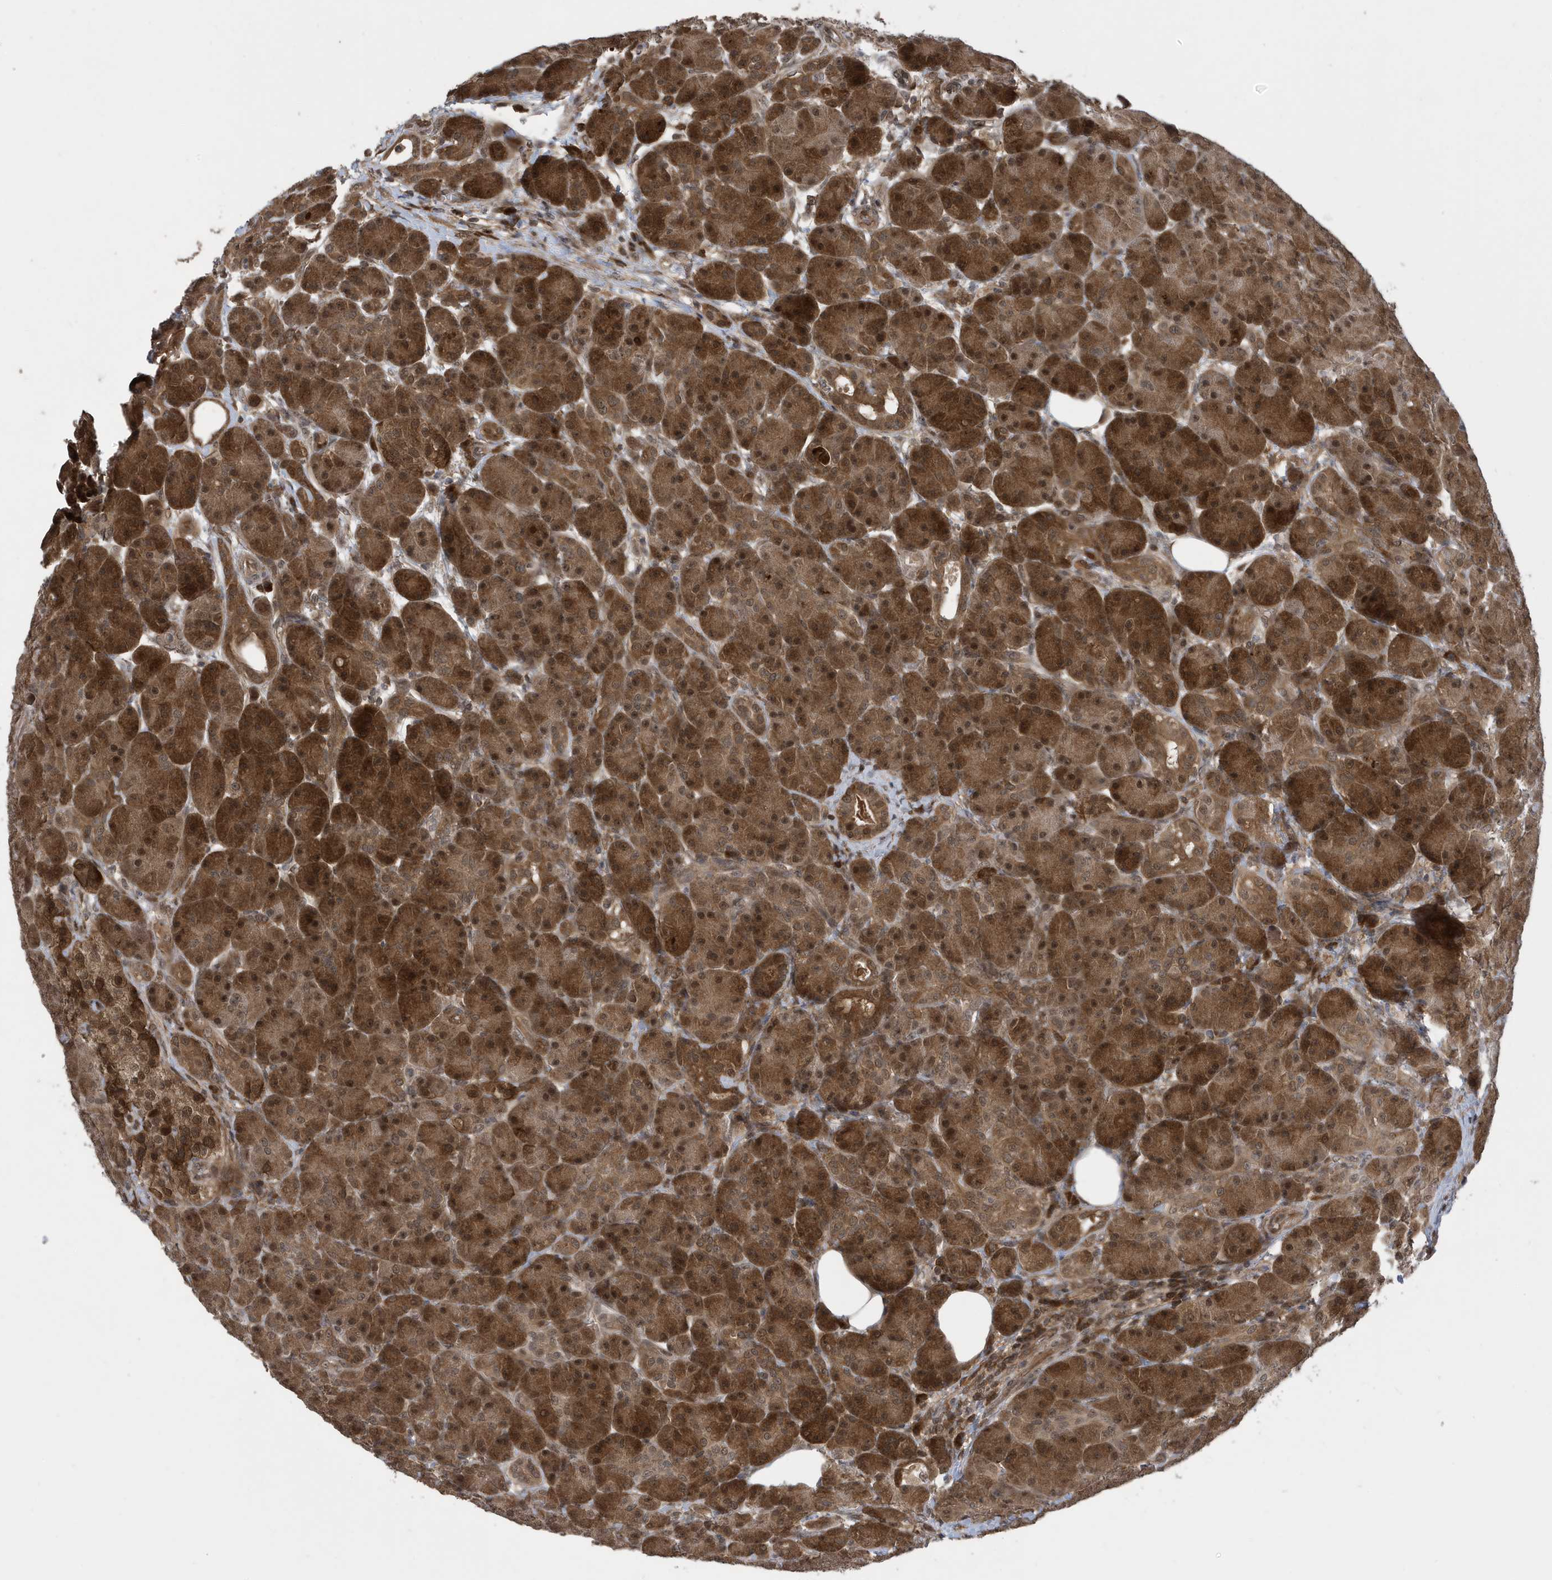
{"staining": {"intensity": "strong", "quantity": ">75%", "location": "cytoplasmic/membranous,nuclear"}, "tissue": "pancreas", "cell_type": "Exocrine glandular cells", "image_type": "normal", "snomed": [{"axis": "morphology", "description": "Normal tissue, NOS"}, {"axis": "topography", "description": "Pancreas"}], "caption": "This micrograph reveals IHC staining of benign pancreas, with high strong cytoplasmic/membranous,nuclear expression in about >75% of exocrine glandular cells.", "gene": "UBQLN1", "patient": {"sex": "male", "age": 63}}